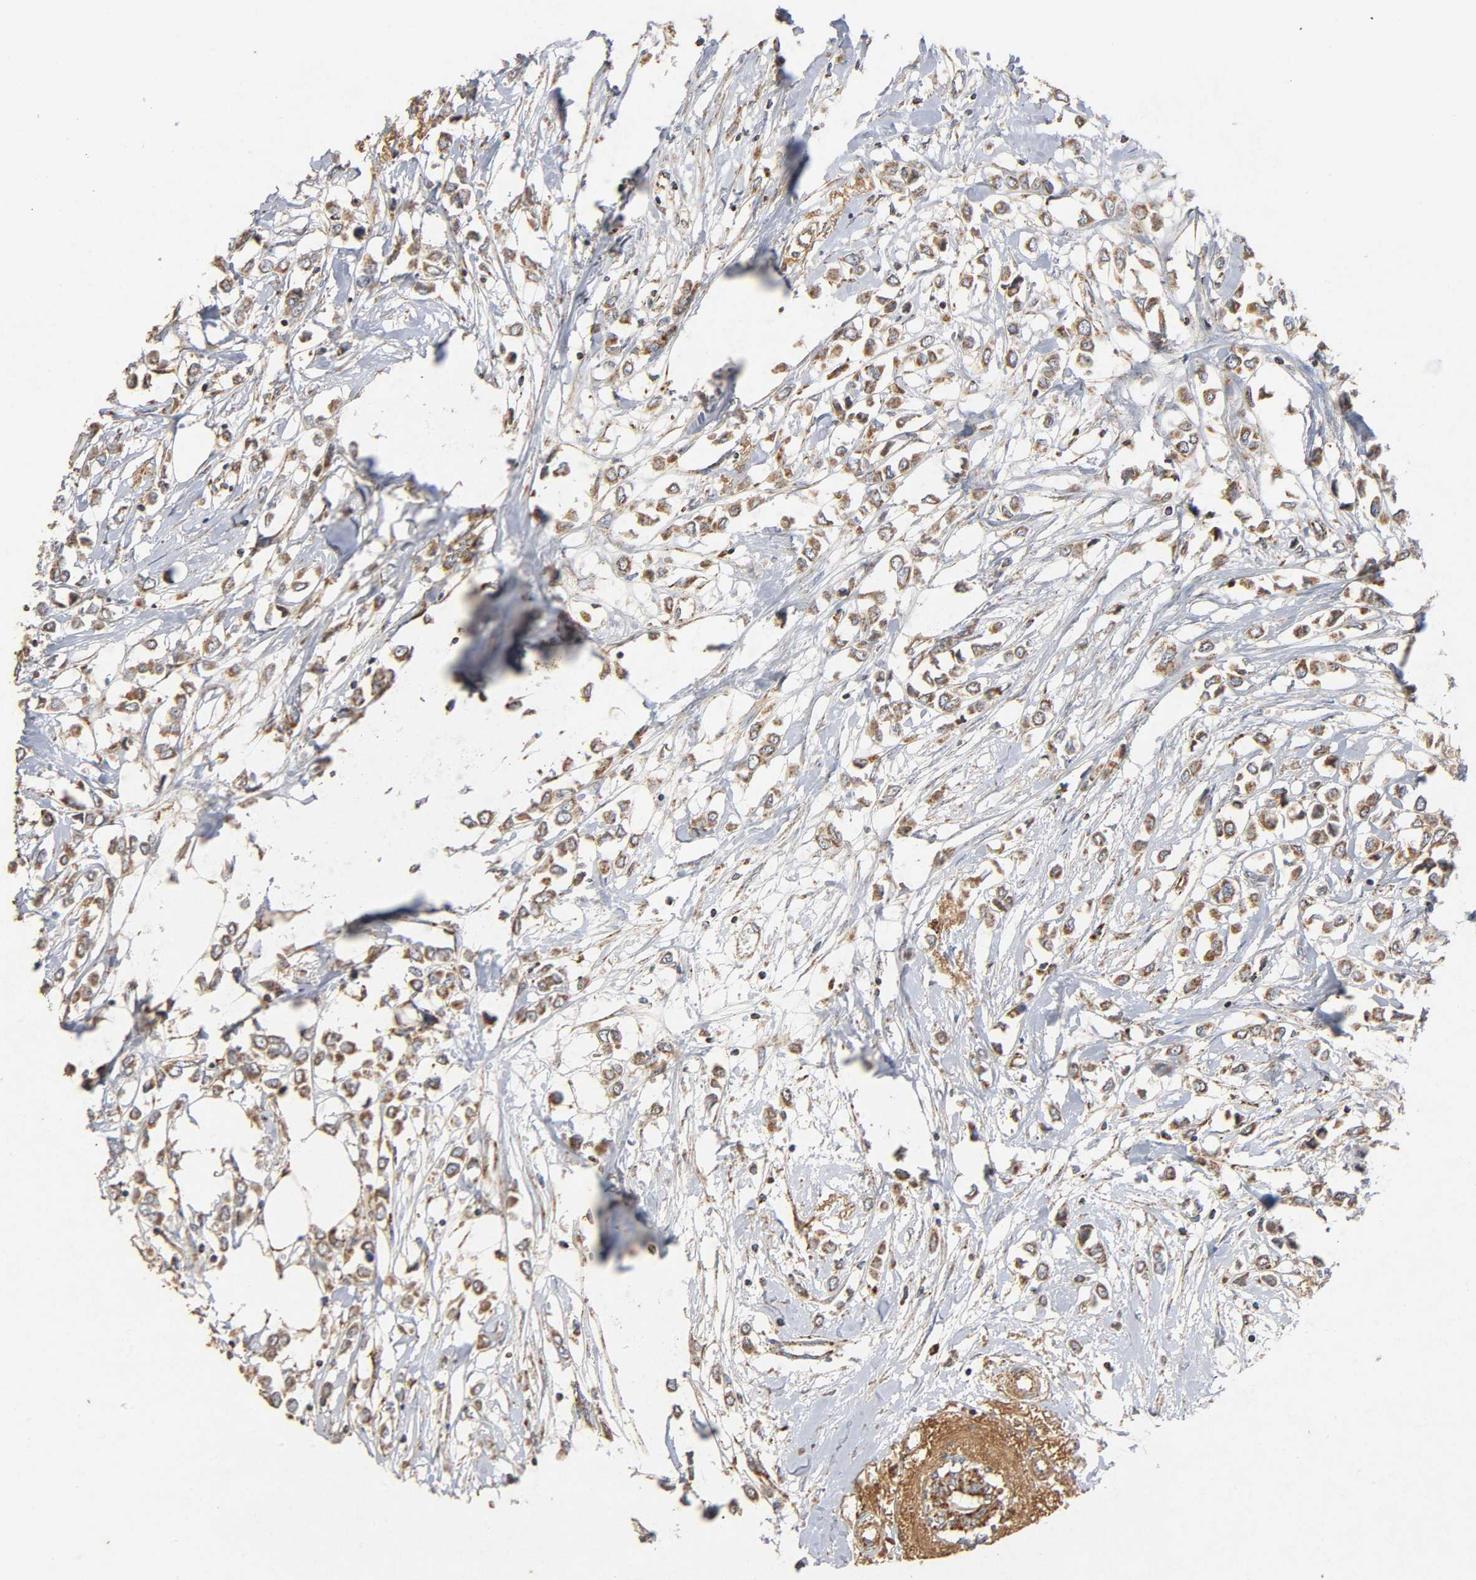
{"staining": {"intensity": "moderate", "quantity": ">75%", "location": "cytoplasmic/membranous"}, "tissue": "breast cancer", "cell_type": "Tumor cells", "image_type": "cancer", "snomed": [{"axis": "morphology", "description": "Lobular carcinoma"}, {"axis": "topography", "description": "Breast"}], "caption": "Protein expression analysis of lobular carcinoma (breast) reveals moderate cytoplasmic/membranous expression in about >75% of tumor cells.", "gene": "NDUFS3", "patient": {"sex": "female", "age": 51}}